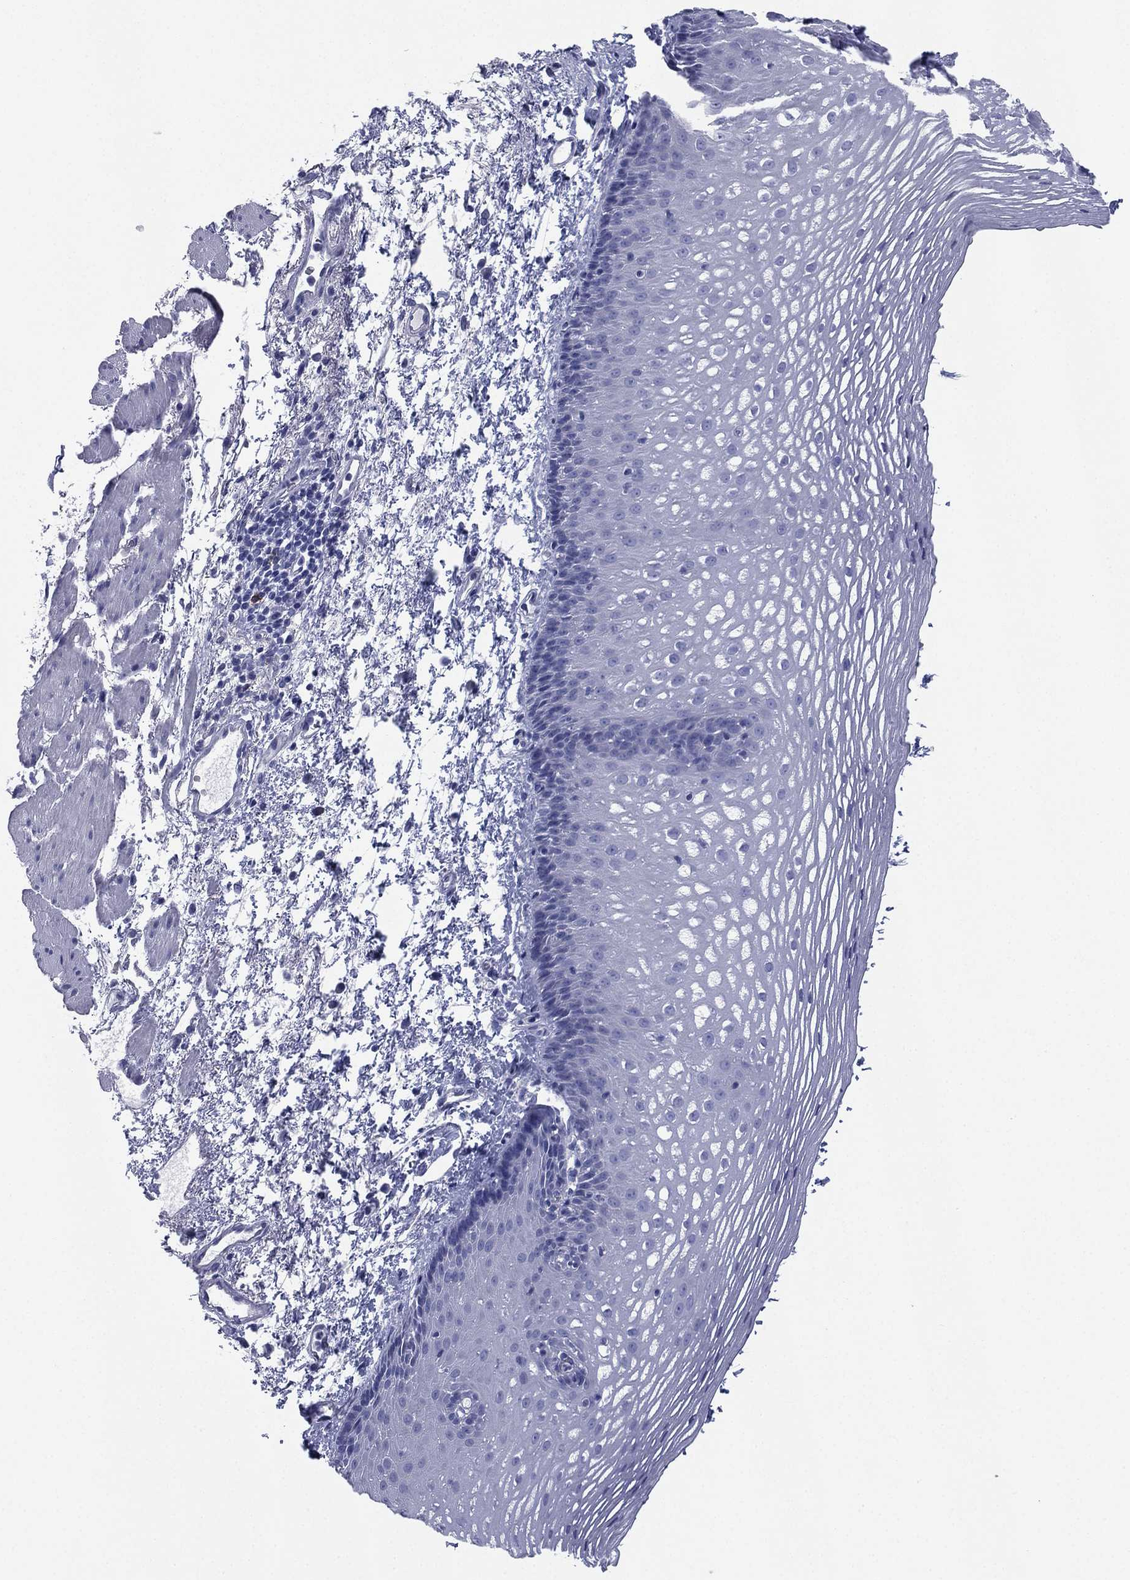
{"staining": {"intensity": "negative", "quantity": "none", "location": "none"}, "tissue": "esophagus", "cell_type": "Squamous epithelial cells", "image_type": "normal", "snomed": [{"axis": "morphology", "description": "Normal tissue, NOS"}, {"axis": "topography", "description": "Esophagus"}], "caption": "Immunohistochemical staining of normal human esophagus exhibits no significant staining in squamous epithelial cells.", "gene": "FCER2", "patient": {"sex": "male", "age": 76}}